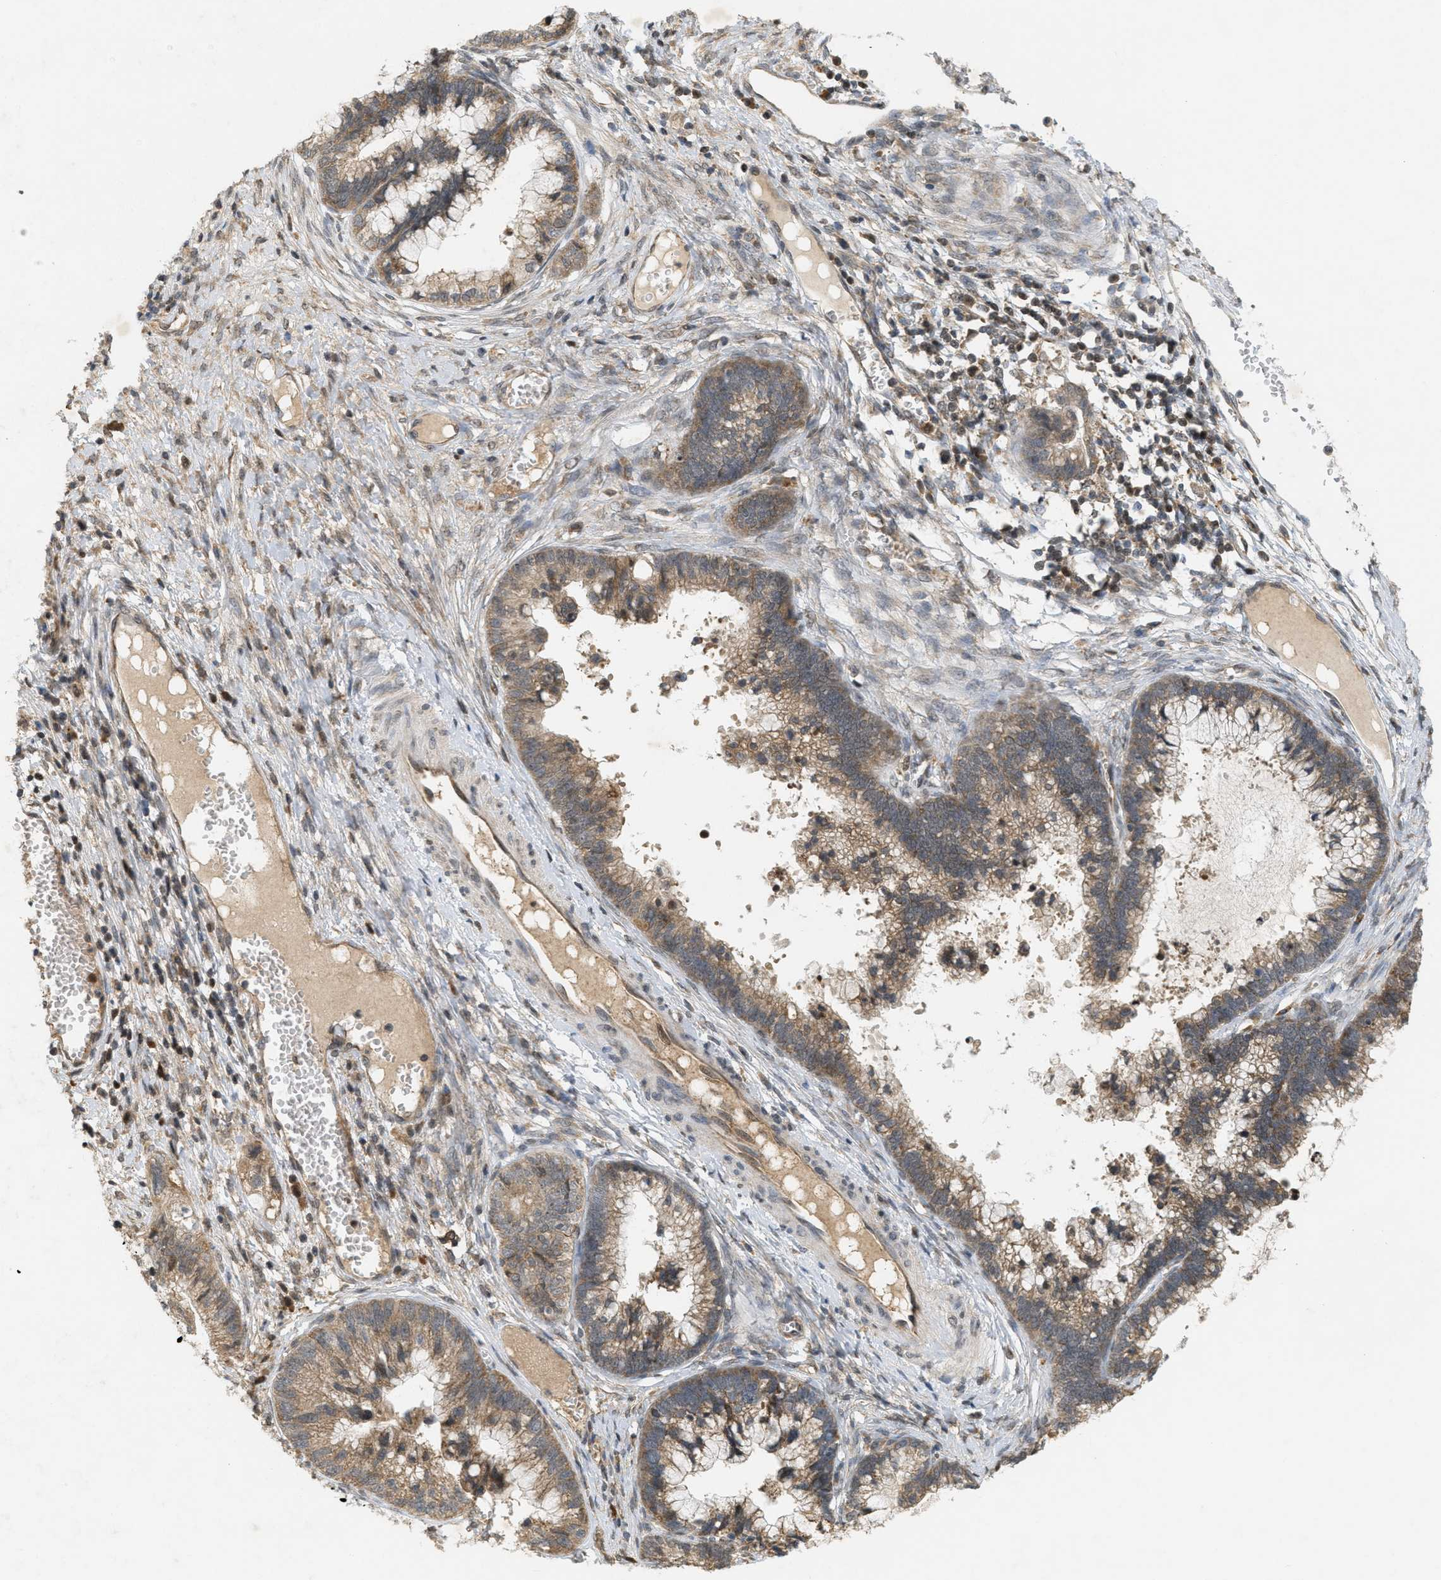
{"staining": {"intensity": "moderate", "quantity": ">75%", "location": "cytoplasmic/membranous,nuclear"}, "tissue": "cervical cancer", "cell_type": "Tumor cells", "image_type": "cancer", "snomed": [{"axis": "morphology", "description": "Adenocarcinoma, NOS"}, {"axis": "topography", "description": "Cervix"}], "caption": "A brown stain highlights moderate cytoplasmic/membranous and nuclear expression of a protein in cervical adenocarcinoma tumor cells.", "gene": "PRKD1", "patient": {"sex": "female", "age": 44}}